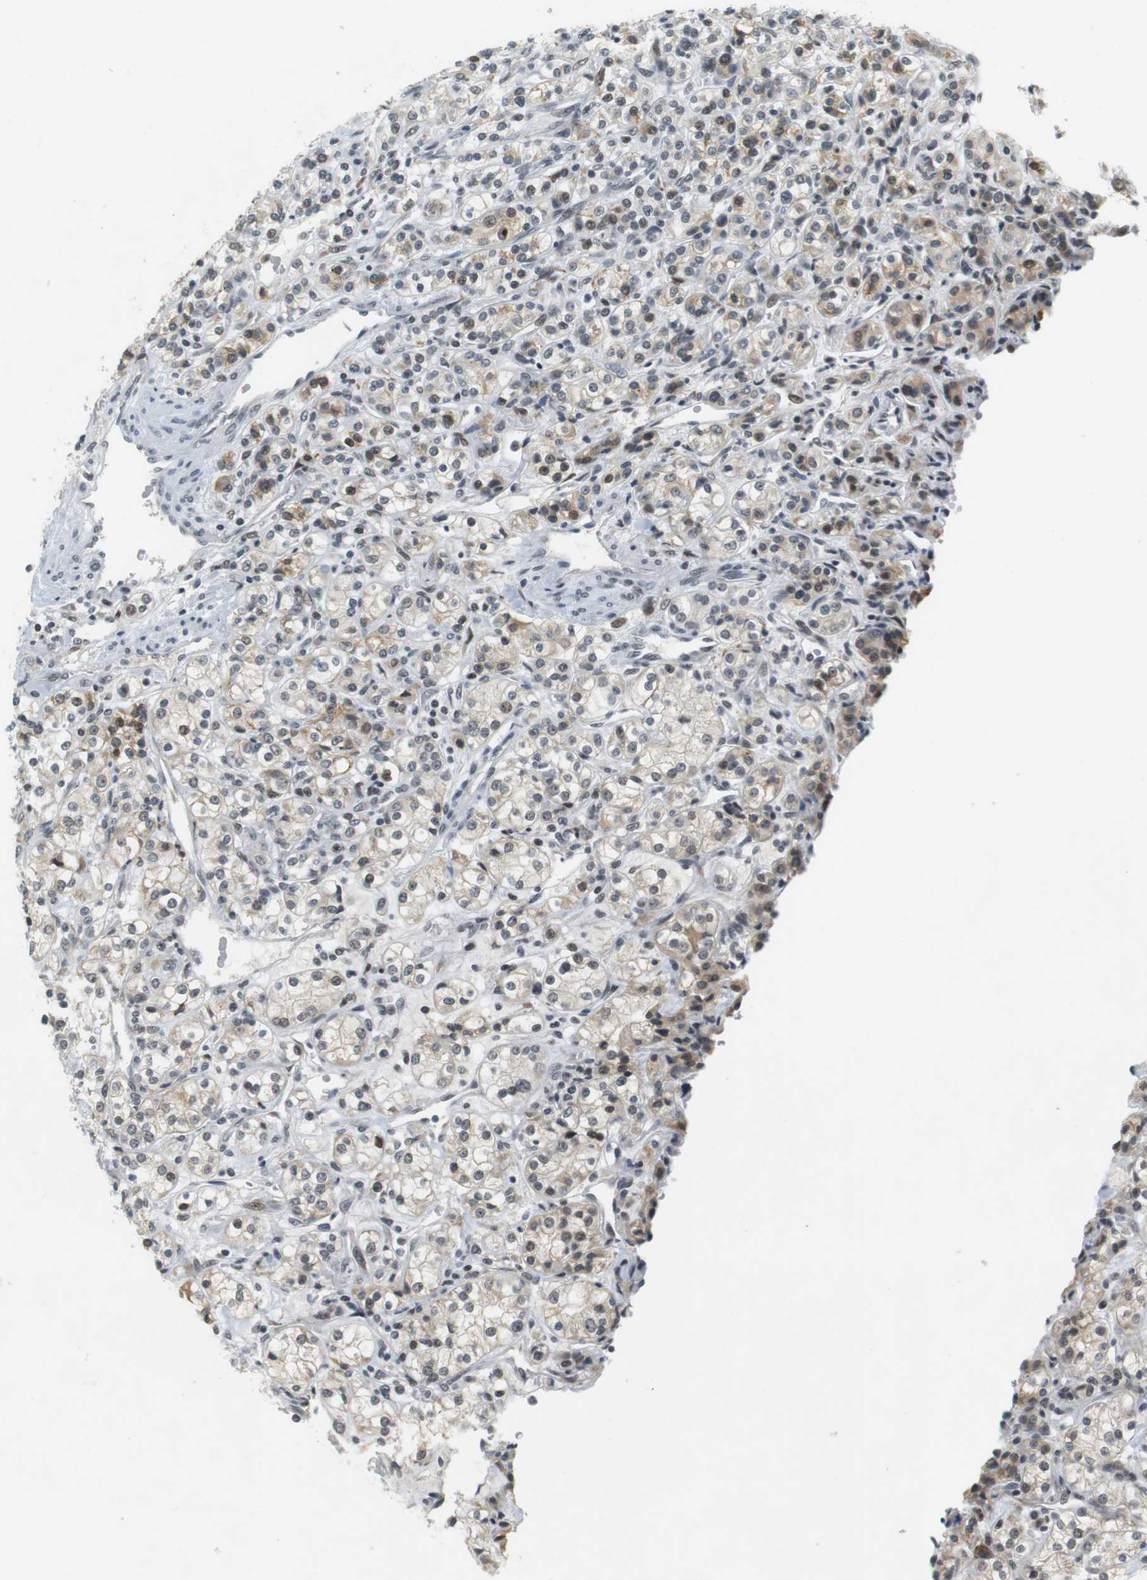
{"staining": {"intensity": "weak", "quantity": "25%-75%", "location": "cytoplasmic/membranous,nuclear"}, "tissue": "renal cancer", "cell_type": "Tumor cells", "image_type": "cancer", "snomed": [{"axis": "morphology", "description": "Adenocarcinoma, NOS"}, {"axis": "topography", "description": "Kidney"}], "caption": "About 25%-75% of tumor cells in human renal cancer (adenocarcinoma) show weak cytoplasmic/membranous and nuclear protein positivity as visualized by brown immunohistochemical staining.", "gene": "RNF38", "patient": {"sex": "male", "age": 77}}